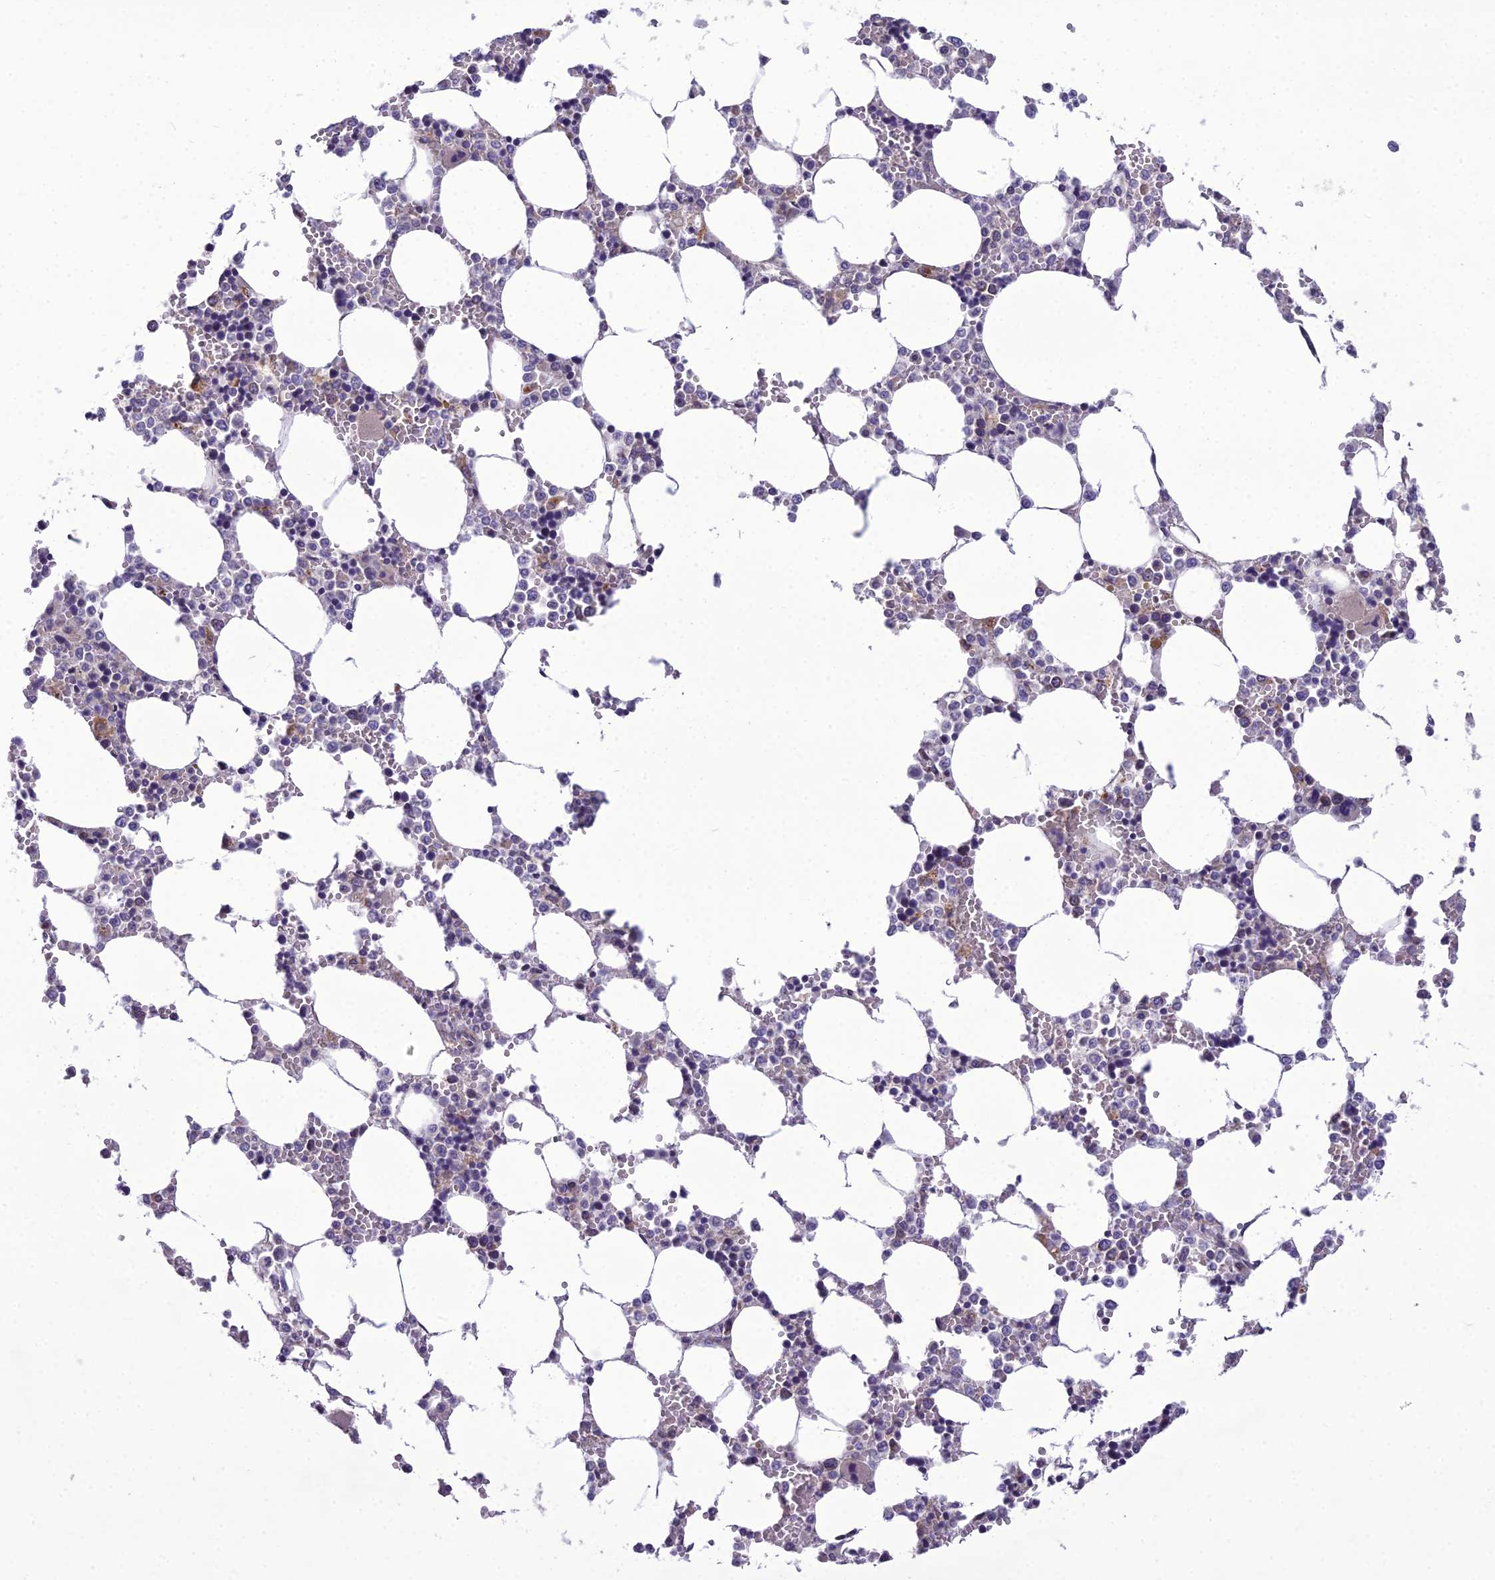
{"staining": {"intensity": "negative", "quantity": "none", "location": "none"}, "tissue": "bone marrow", "cell_type": "Hematopoietic cells", "image_type": "normal", "snomed": [{"axis": "morphology", "description": "Normal tissue, NOS"}, {"axis": "topography", "description": "Bone marrow"}], "caption": "Immunohistochemistry of benign bone marrow shows no staining in hematopoietic cells.", "gene": "NODAL", "patient": {"sex": "male", "age": 64}}